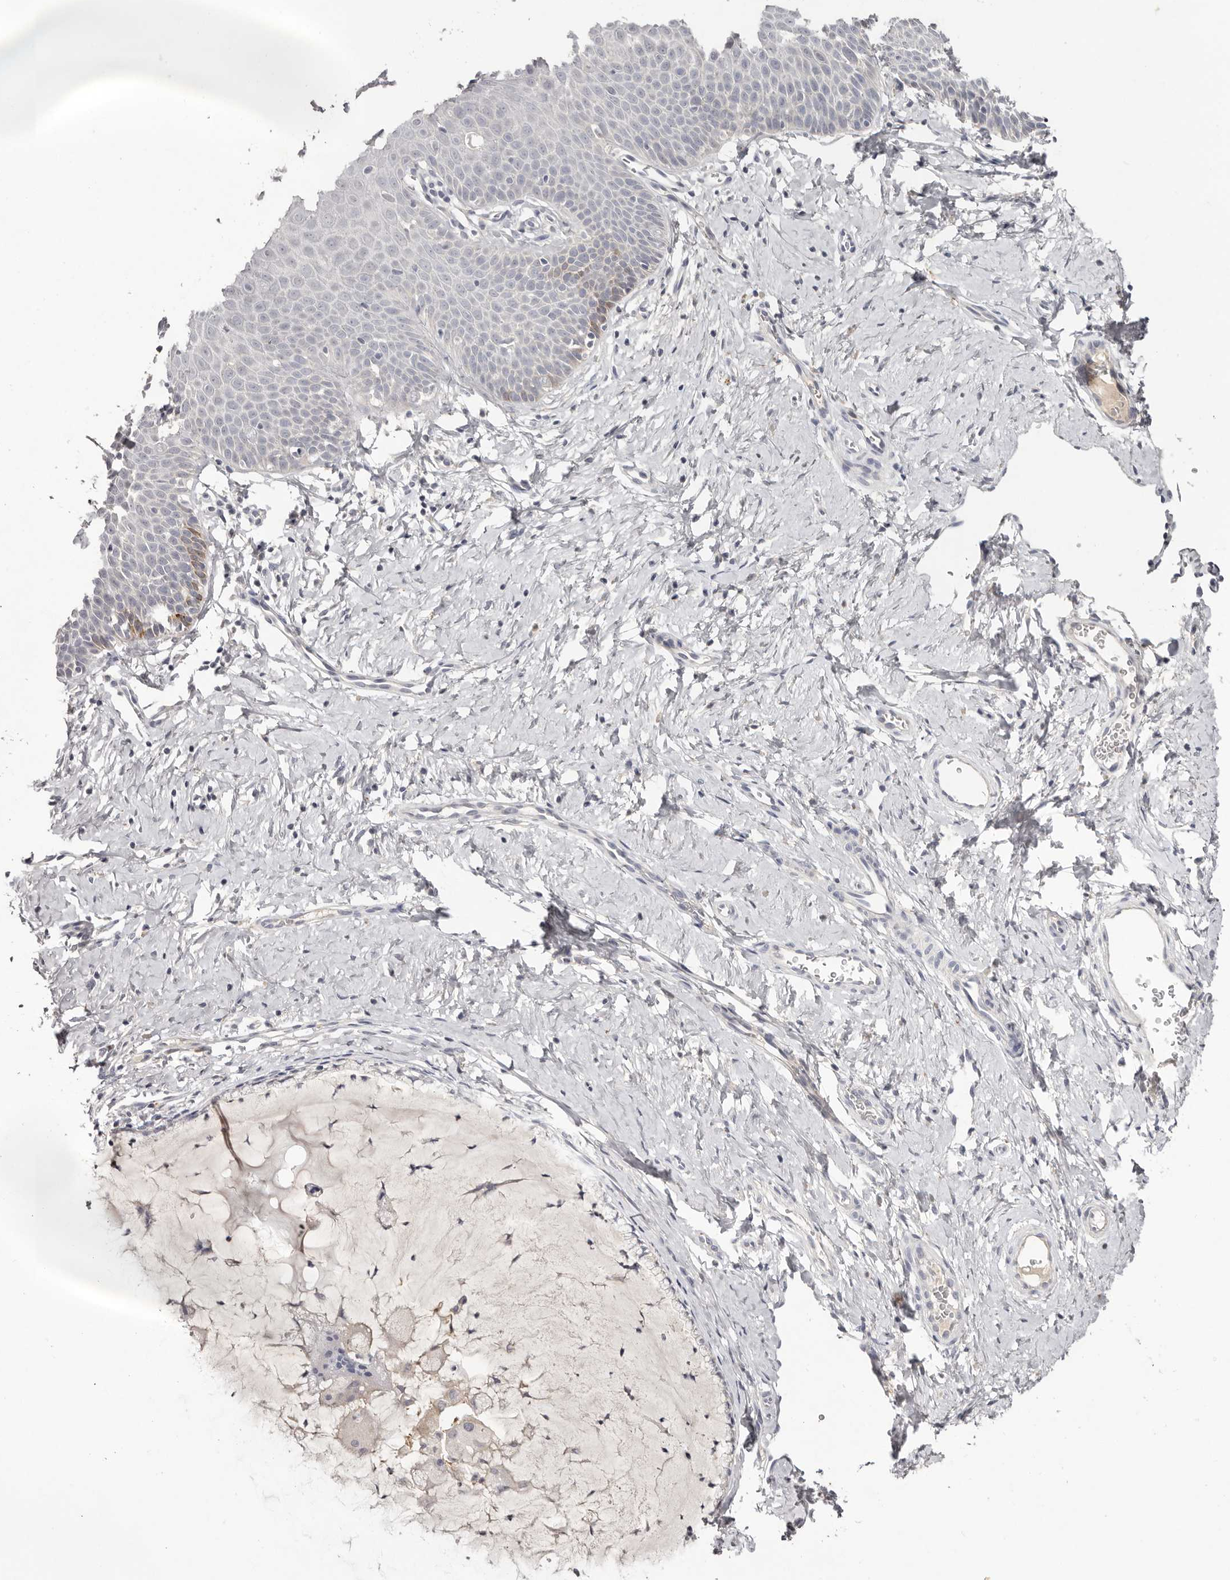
{"staining": {"intensity": "negative", "quantity": "none", "location": "none"}, "tissue": "cervix", "cell_type": "Glandular cells", "image_type": "normal", "snomed": [{"axis": "morphology", "description": "Normal tissue, NOS"}, {"axis": "topography", "description": "Cervix"}], "caption": "The image shows no staining of glandular cells in benign cervix.", "gene": "SCUBE2", "patient": {"sex": "female", "age": 36}}